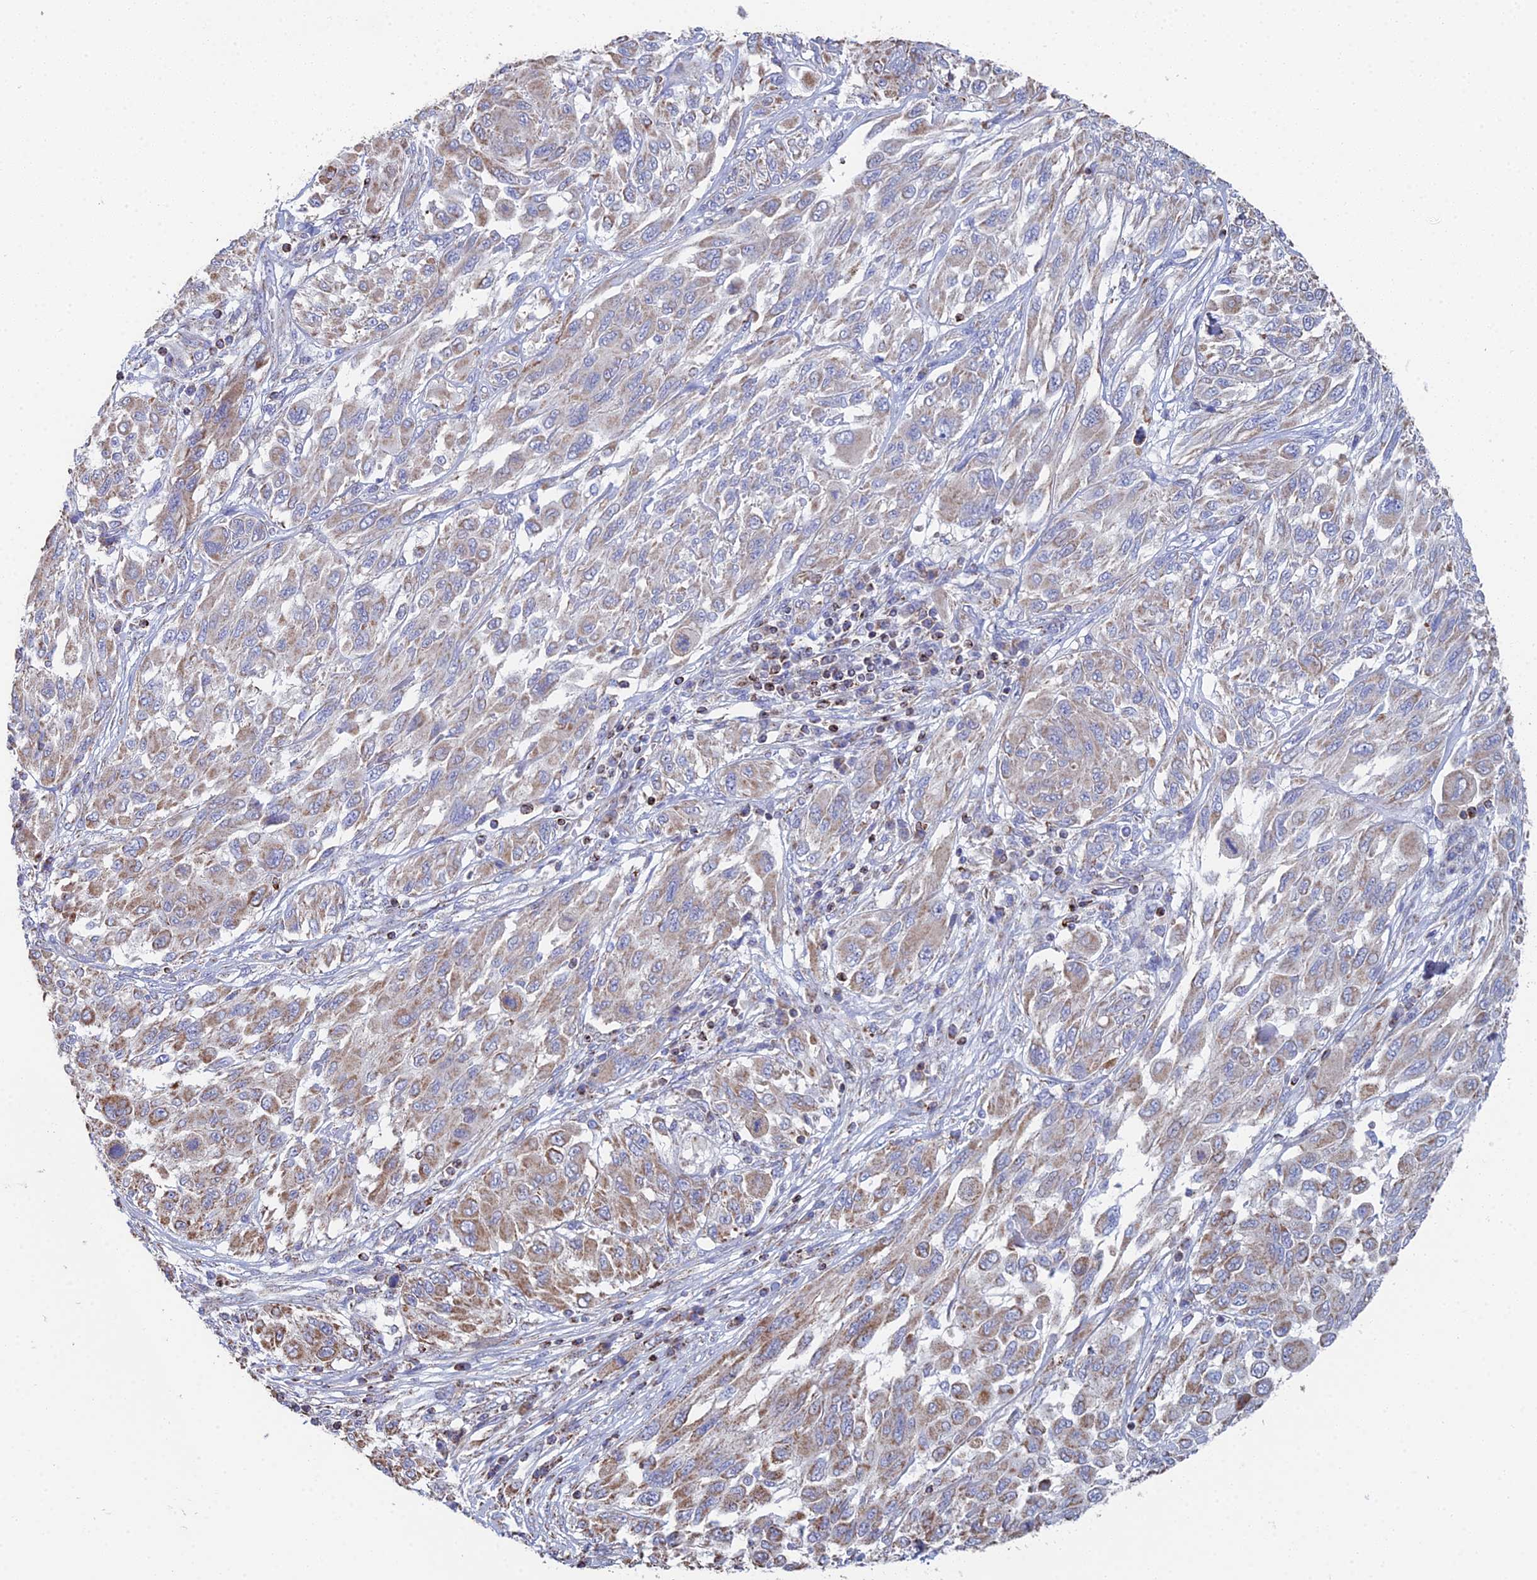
{"staining": {"intensity": "moderate", "quantity": "25%-75%", "location": "cytoplasmic/membranous"}, "tissue": "melanoma", "cell_type": "Tumor cells", "image_type": "cancer", "snomed": [{"axis": "morphology", "description": "Malignant melanoma, NOS"}, {"axis": "topography", "description": "Skin"}], "caption": "DAB immunohistochemical staining of malignant melanoma exhibits moderate cytoplasmic/membranous protein positivity in about 25%-75% of tumor cells. (brown staining indicates protein expression, while blue staining denotes nuclei).", "gene": "SPOCK2", "patient": {"sex": "female", "age": 91}}